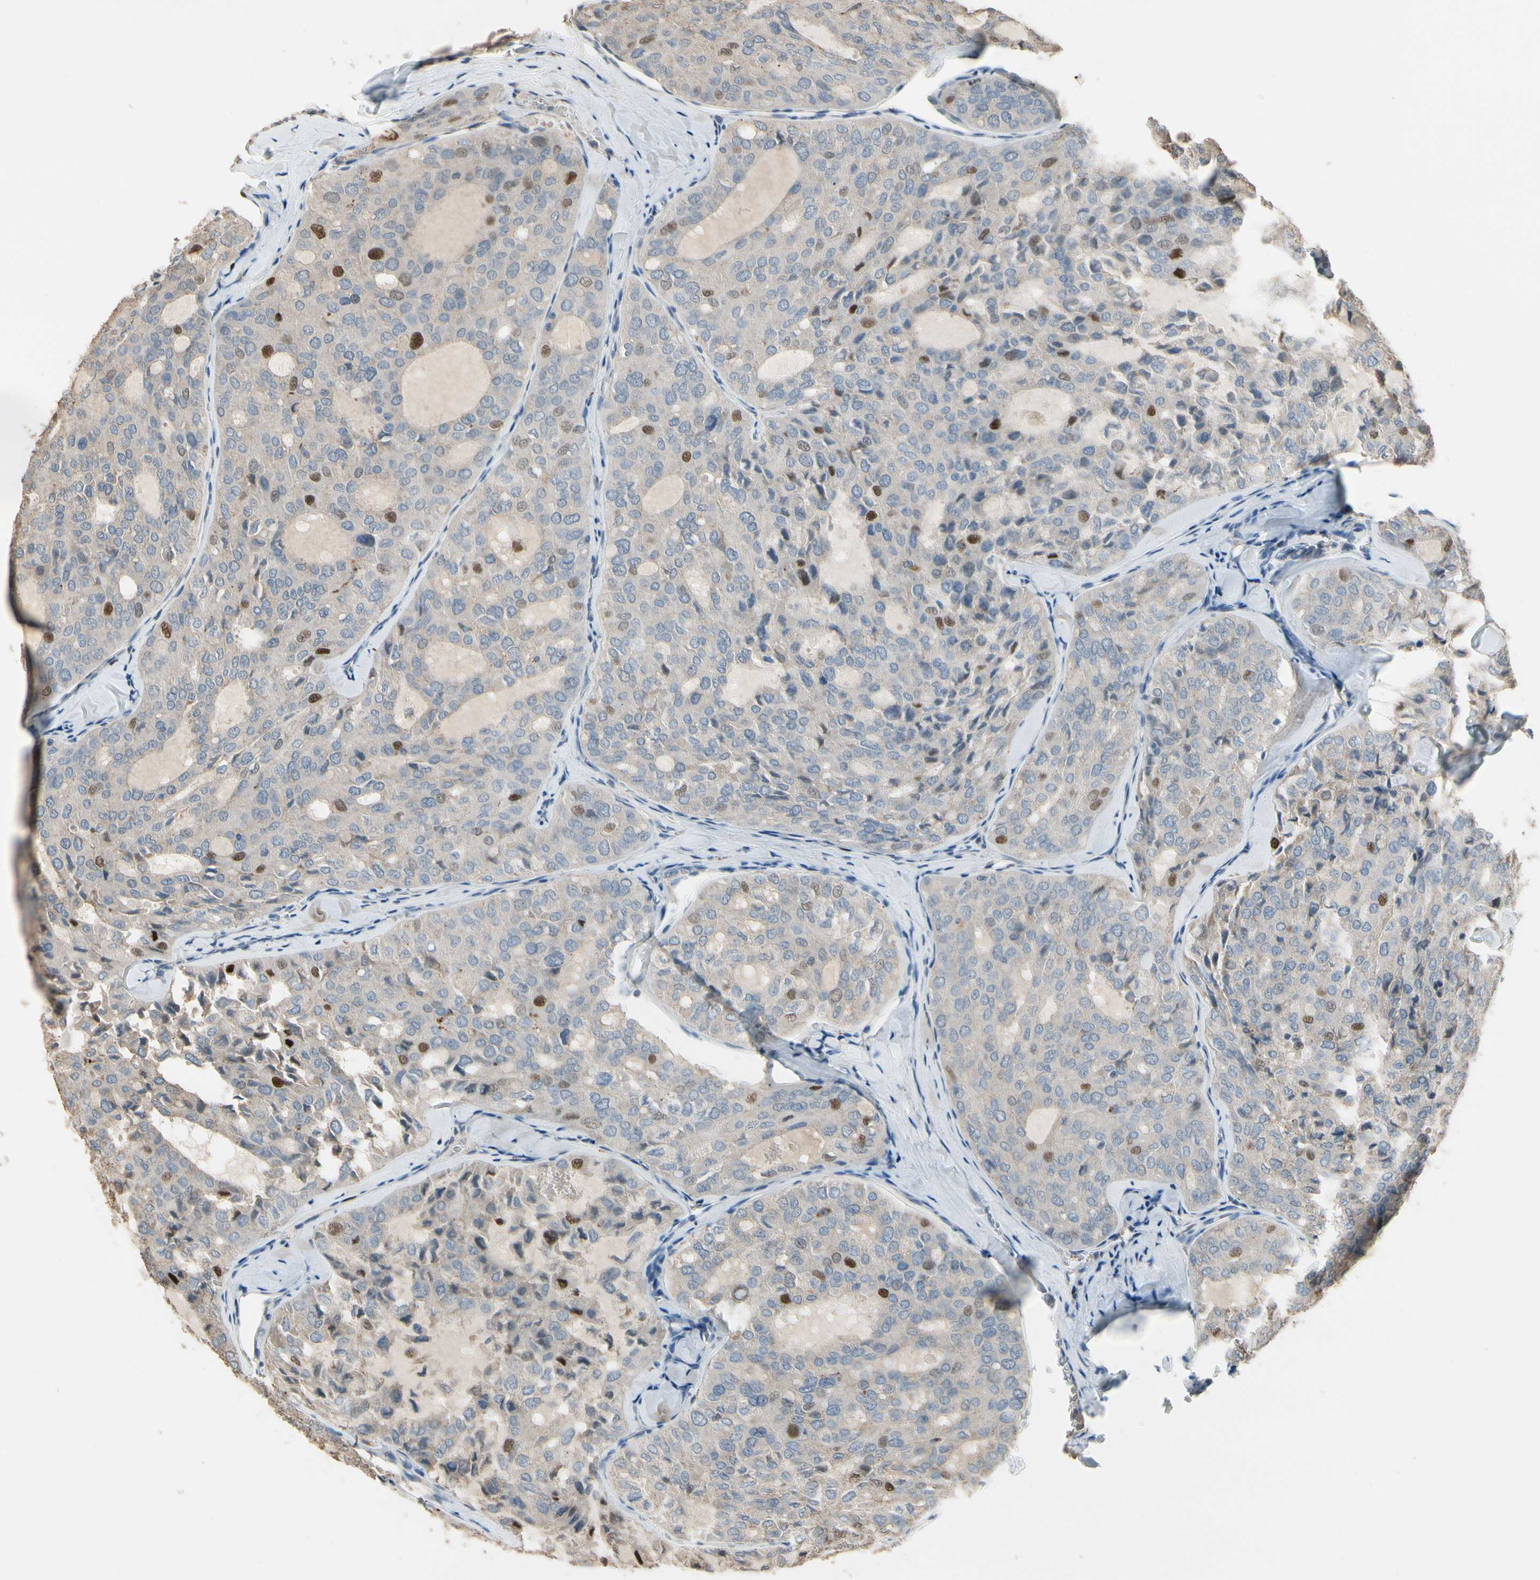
{"staining": {"intensity": "moderate", "quantity": "<25%", "location": "nuclear"}, "tissue": "thyroid cancer", "cell_type": "Tumor cells", "image_type": "cancer", "snomed": [{"axis": "morphology", "description": "Follicular adenoma carcinoma, NOS"}, {"axis": "topography", "description": "Thyroid gland"}], "caption": "High-power microscopy captured an immunohistochemistry histopathology image of thyroid cancer (follicular adenoma carcinoma), revealing moderate nuclear staining in about <25% of tumor cells. Using DAB (brown) and hematoxylin (blue) stains, captured at high magnification using brightfield microscopy.", "gene": "ZKSCAN4", "patient": {"sex": "male", "age": 75}}